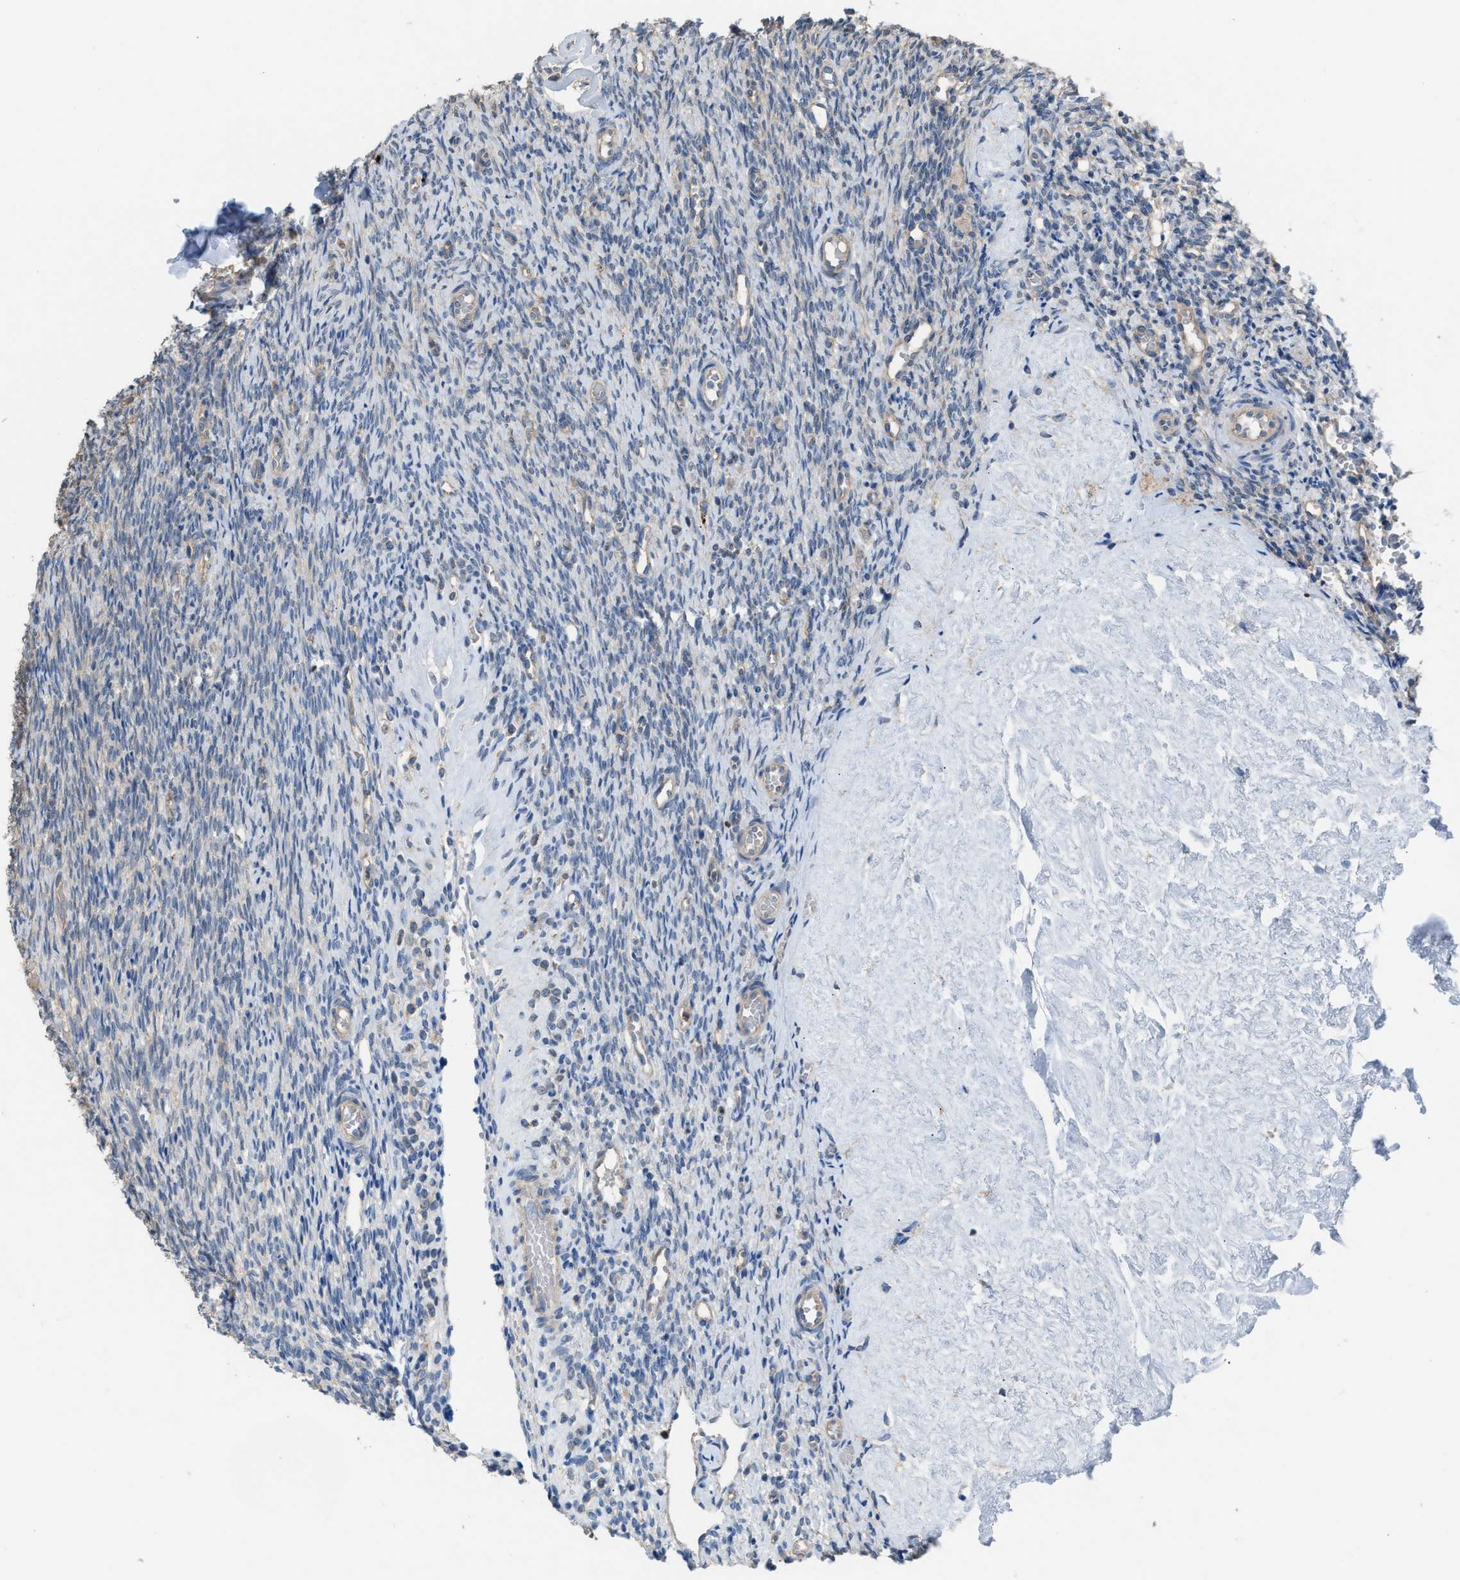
{"staining": {"intensity": "weak", "quantity": "<25%", "location": "cytoplasmic/membranous"}, "tissue": "ovary", "cell_type": "Follicle cells", "image_type": "normal", "snomed": [{"axis": "morphology", "description": "Normal tissue, NOS"}, {"axis": "topography", "description": "Ovary"}], "caption": "An immunohistochemistry (IHC) image of unremarkable ovary is shown. There is no staining in follicle cells of ovary.", "gene": "NQO2", "patient": {"sex": "female", "age": 41}}